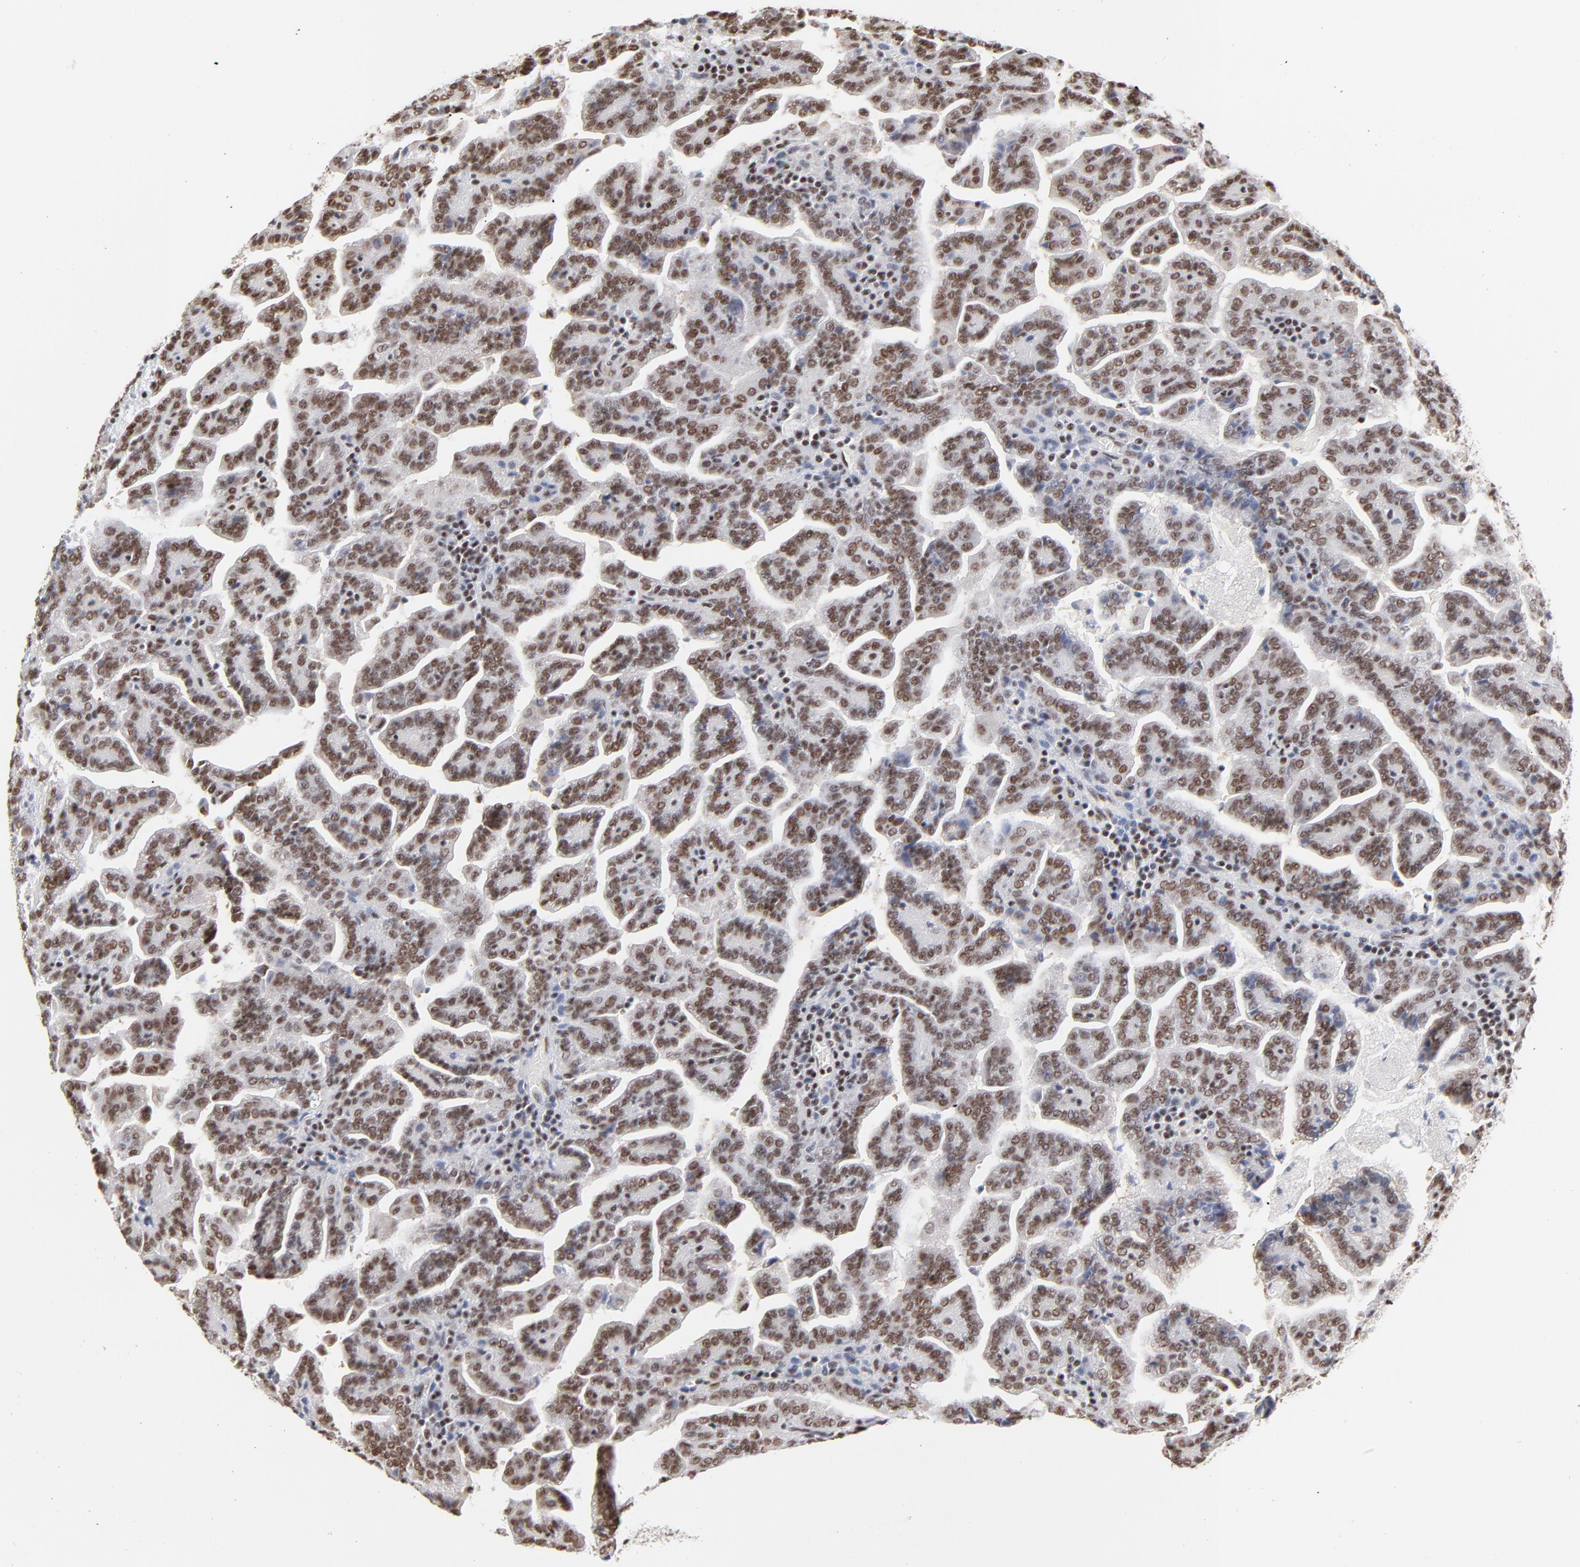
{"staining": {"intensity": "moderate", "quantity": ">75%", "location": "nuclear"}, "tissue": "renal cancer", "cell_type": "Tumor cells", "image_type": "cancer", "snomed": [{"axis": "morphology", "description": "Adenocarcinoma, NOS"}, {"axis": "topography", "description": "Kidney"}], "caption": "Immunohistochemical staining of adenocarcinoma (renal) shows medium levels of moderate nuclear protein positivity in approximately >75% of tumor cells.", "gene": "CREB1", "patient": {"sex": "male", "age": 61}}